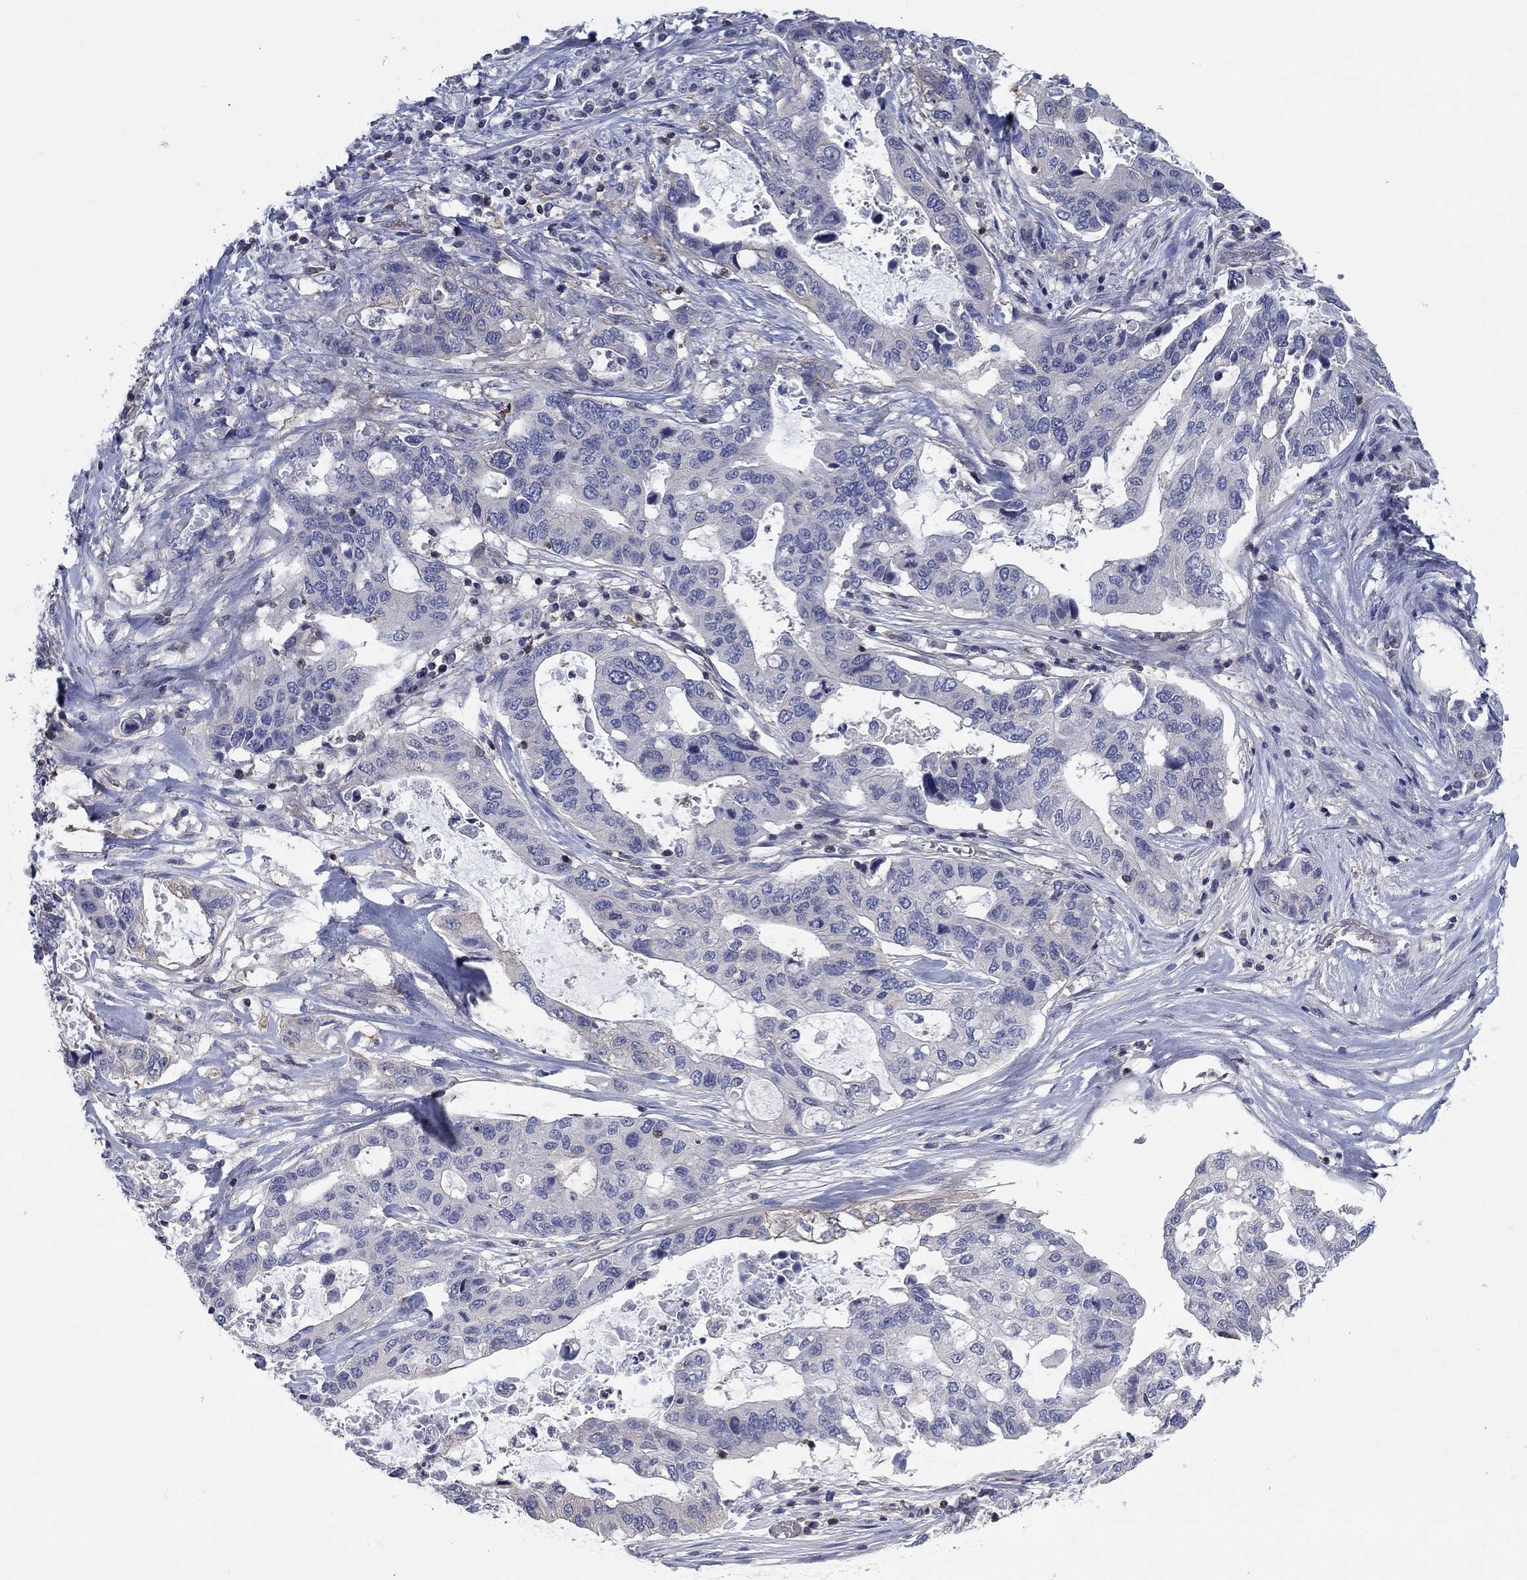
{"staining": {"intensity": "negative", "quantity": "none", "location": "none"}, "tissue": "stomach cancer", "cell_type": "Tumor cells", "image_type": "cancer", "snomed": [{"axis": "morphology", "description": "Adenocarcinoma, NOS"}, {"axis": "topography", "description": "Stomach"}], "caption": "Tumor cells show no significant protein staining in stomach cancer. (DAB immunohistochemistry (IHC) with hematoxylin counter stain).", "gene": "PSD4", "patient": {"sex": "male", "age": 54}}